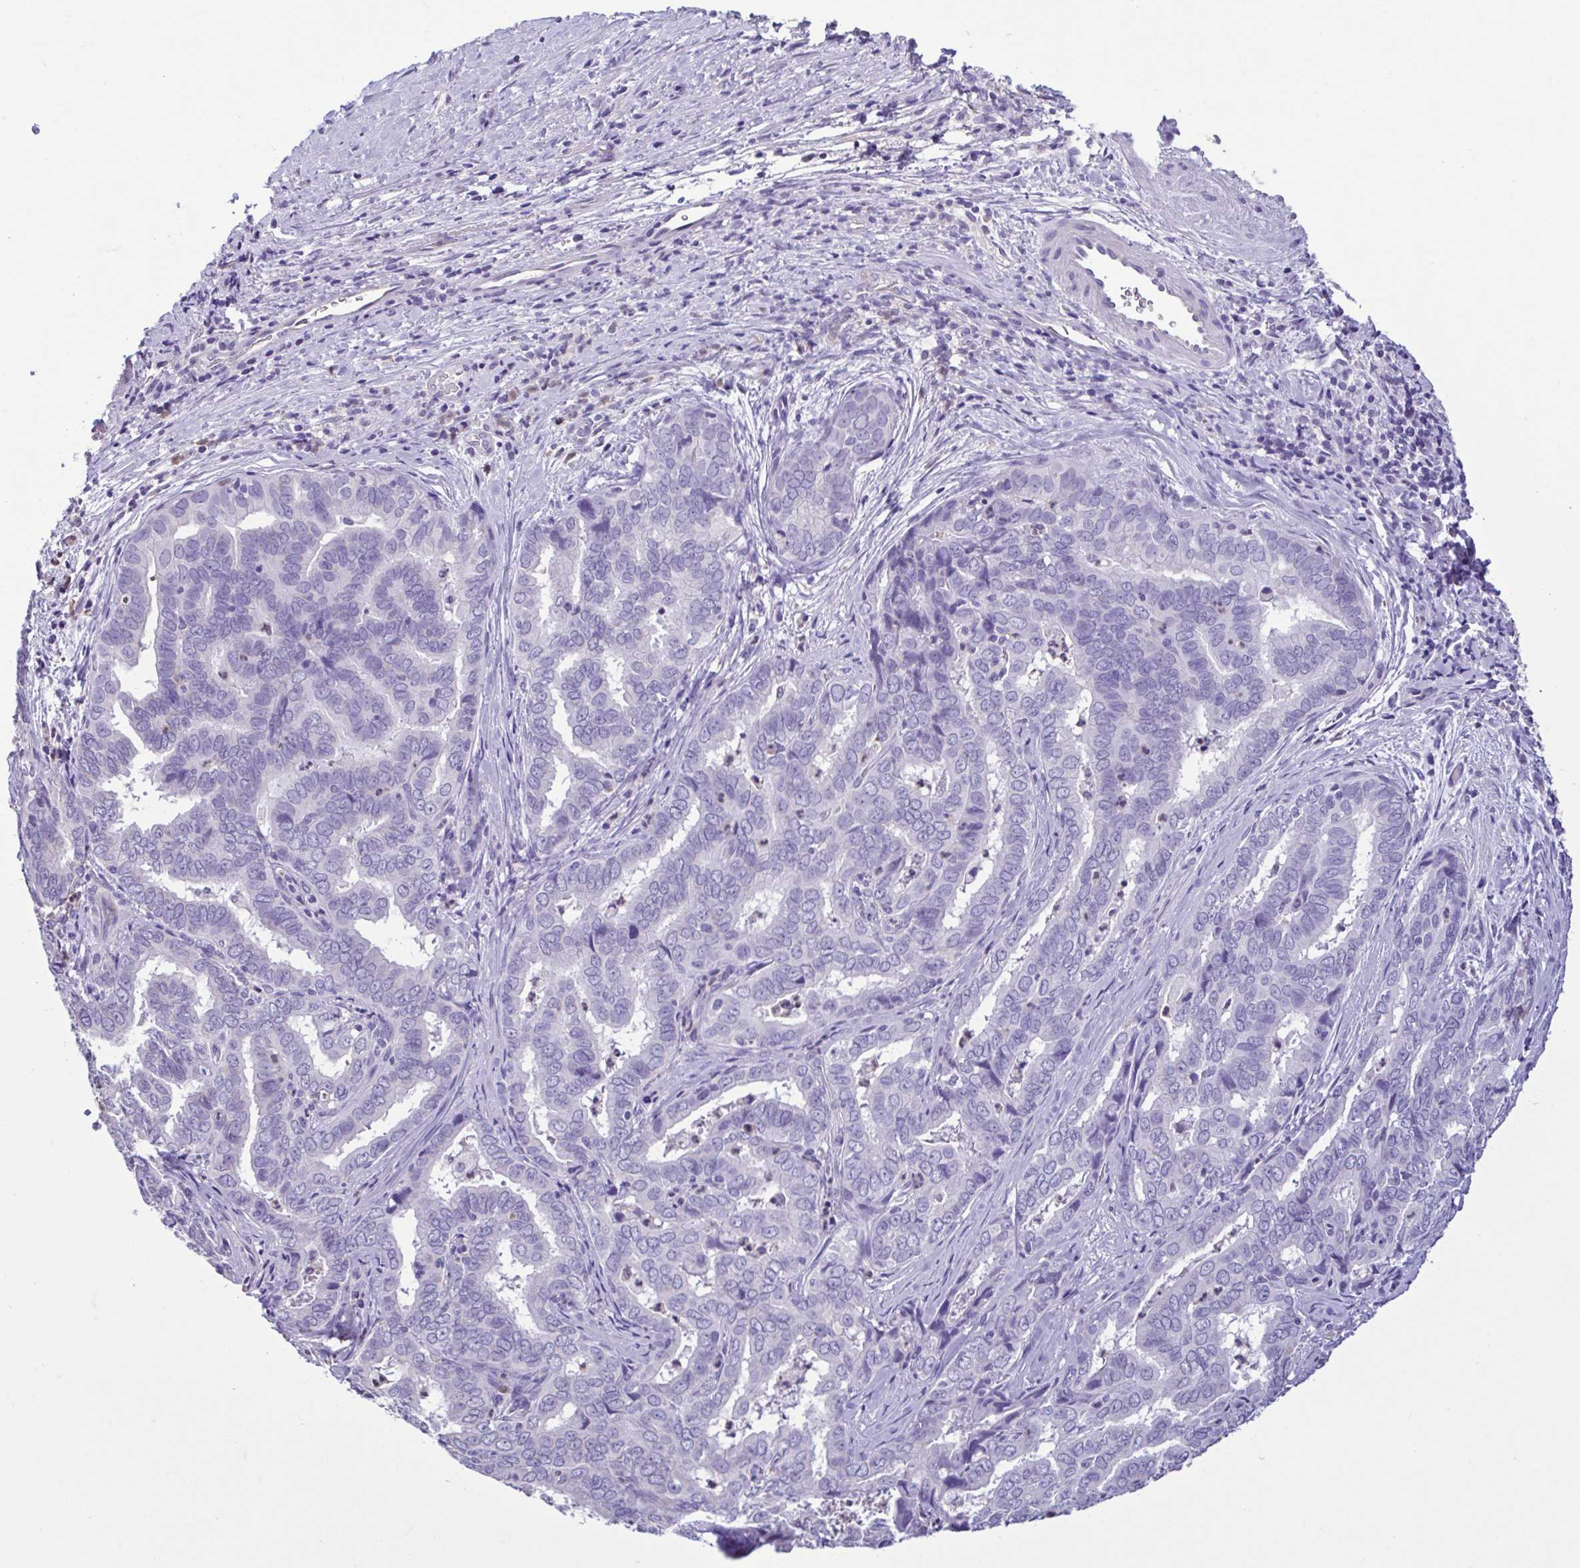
{"staining": {"intensity": "negative", "quantity": "none", "location": "none"}, "tissue": "liver cancer", "cell_type": "Tumor cells", "image_type": "cancer", "snomed": [{"axis": "morphology", "description": "Cholangiocarcinoma"}, {"axis": "topography", "description": "Liver"}], "caption": "This histopathology image is of liver cholangiocarcinoma stained with immunohistochemistry to label a protein in brown with the nuclei are counter-stained blue. There is no positivity in tumor cells.", "gene": "CBY2", "patient": {"sex": "female", "age": 64}}